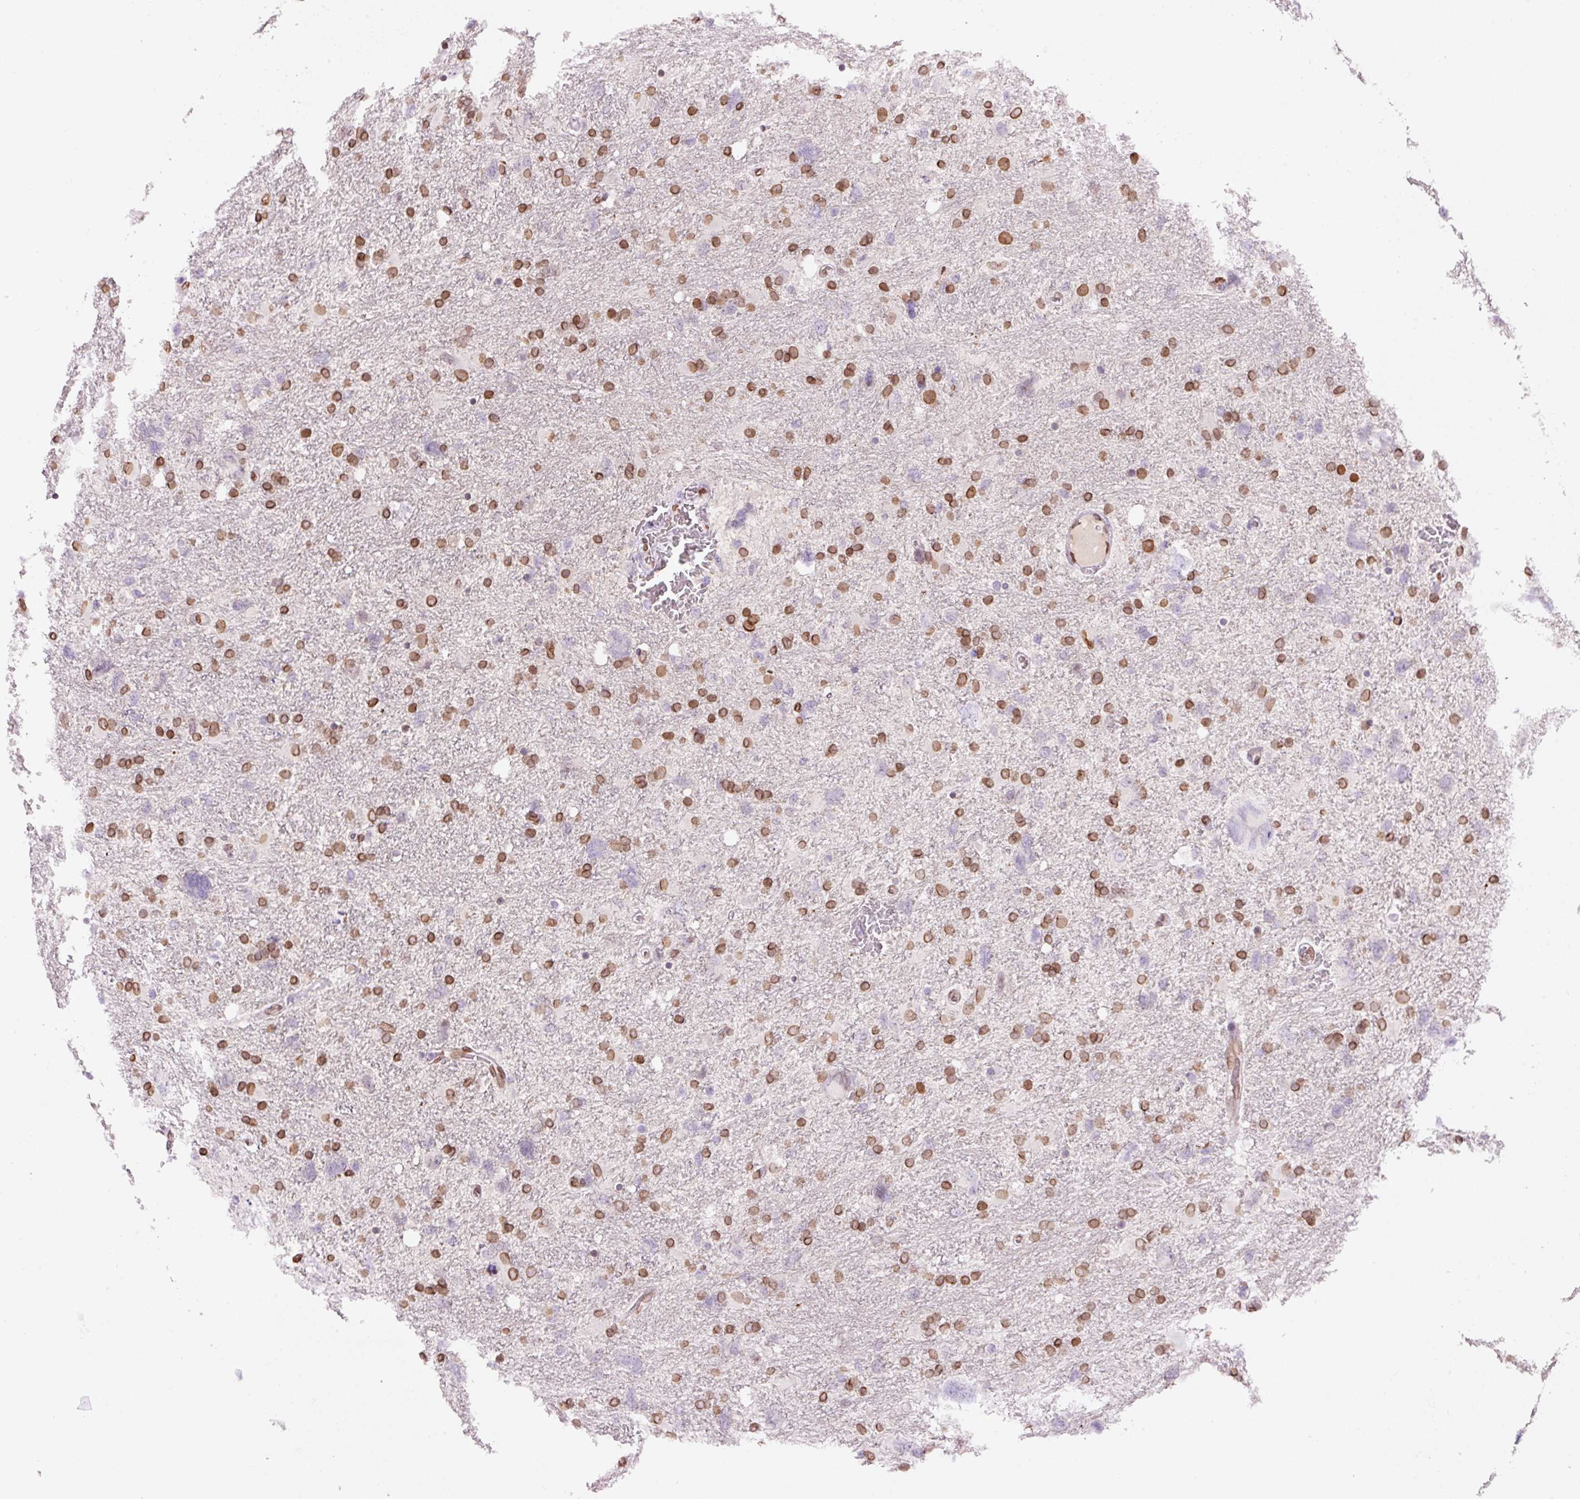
{"staining": {"intensity": "moderate", "quantity": "25%-75%", "location": "cytoplasmic/membranous,nuclear"}, "tissue": "glioma", "cell_type": "Tumor cells", "image_type": "cancer", "snomed": [{"axis": "morphology", "description": "Glioma, malignant, High grade"}, {"axis": "topography", "description": "Brain"}], "caption": "Glioma tissue demonstrates moderate cytoplasmic/membranous and nuclear staining in about 25%-75% of tumor cells", "gene": "ZNF224", "patient": {"sex": "male", "age": 61}}